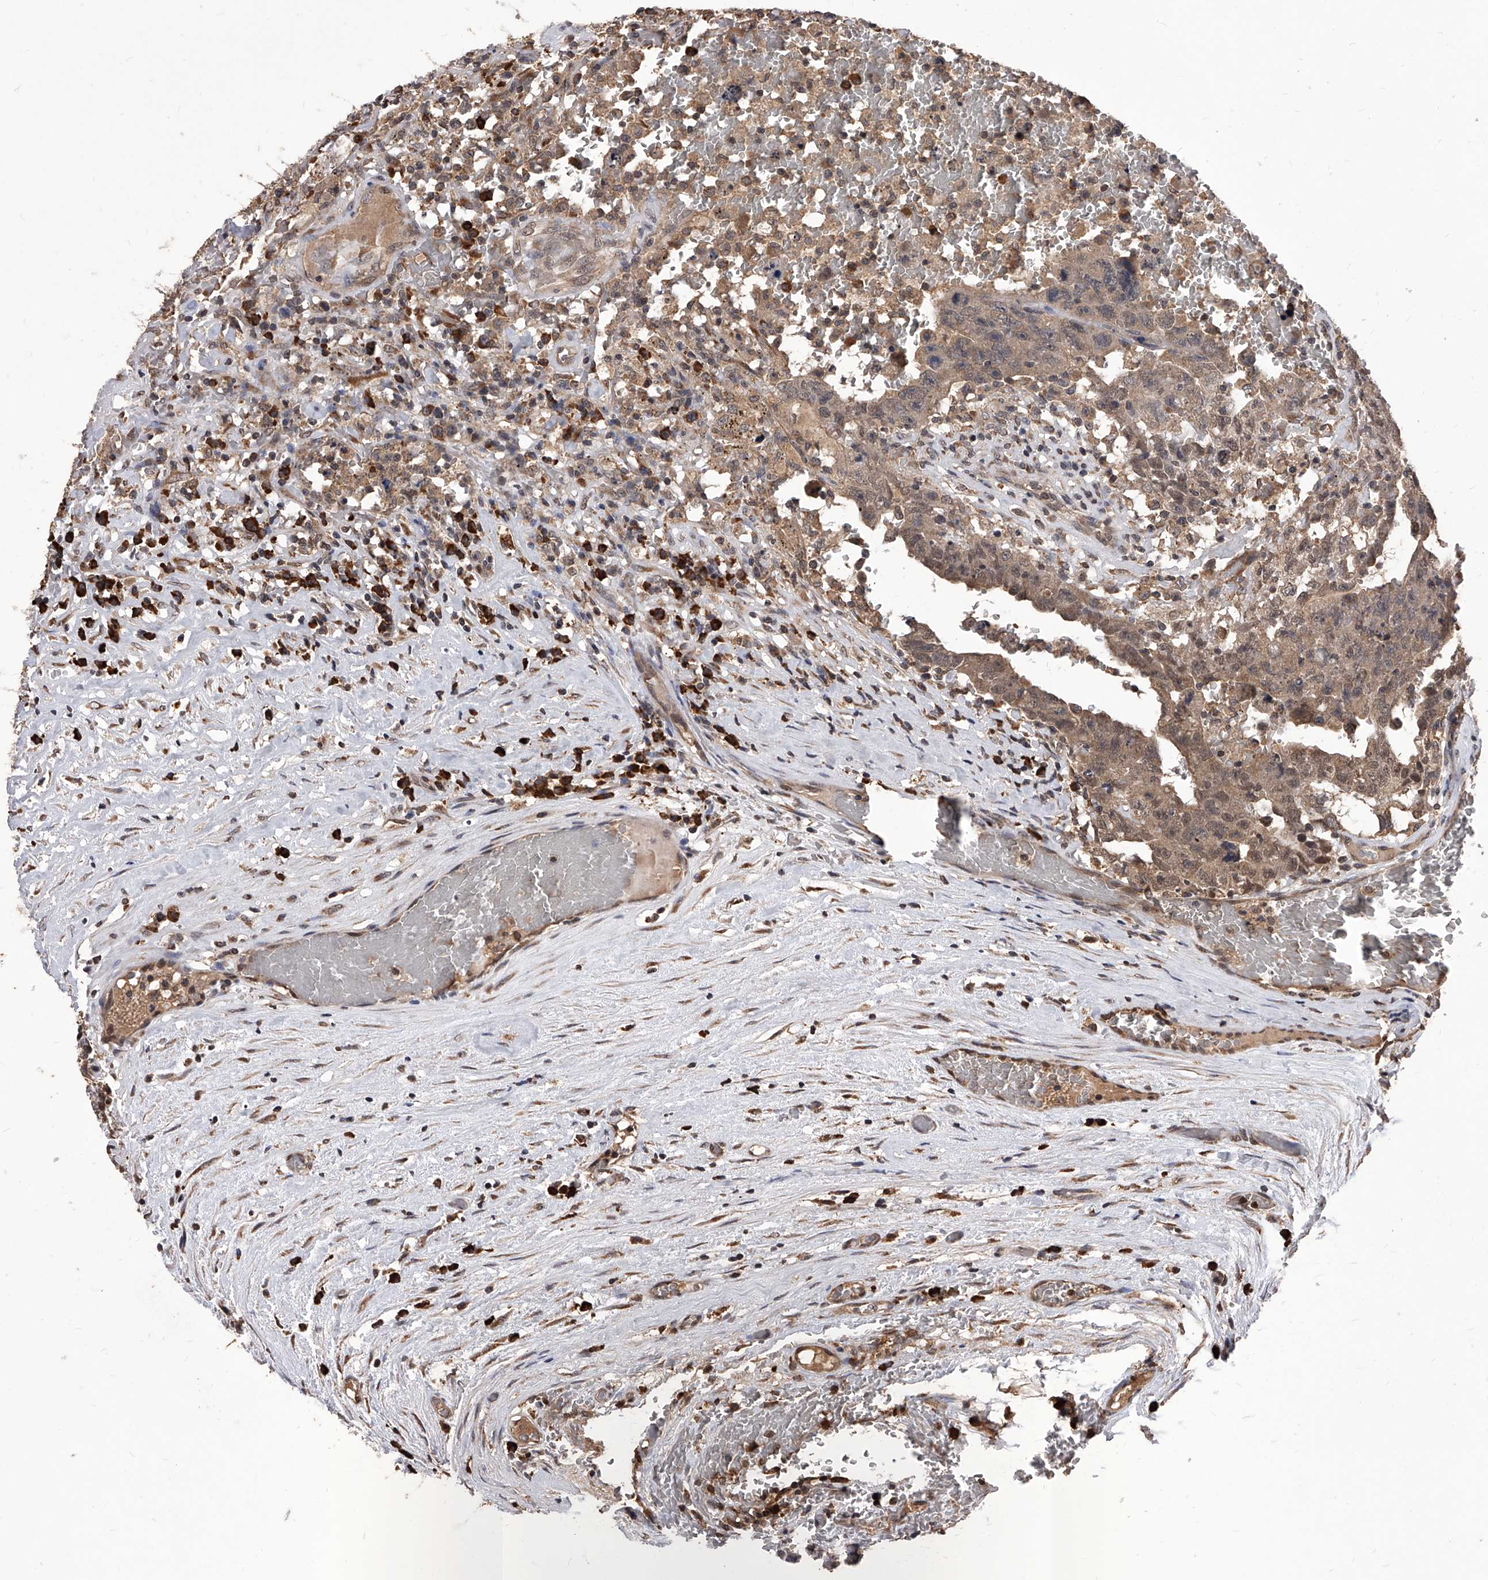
{"staining": {"intensity": "weak", "quantity": ">75%", "location": "cytoplasmic/membranous"}, "tissue": "testis cancer", "cell_type": "Tumor cells", "image_type": "cancer", "snomed": [{"axis": "morphology", "description": "Carcinoma, Embryonal, NOS"}, {"axis": "topography", "description": "Testis"}], "caption": "Embryonal carcinoma (testis) stained with immunohistochemistry exhibits weak cytoplasmic/membranous staining in approximately >75% of tumor cells. Nuclei are stained in blue.", "gene": "ID1", "patient": {"sex": "male", "age": 26}}